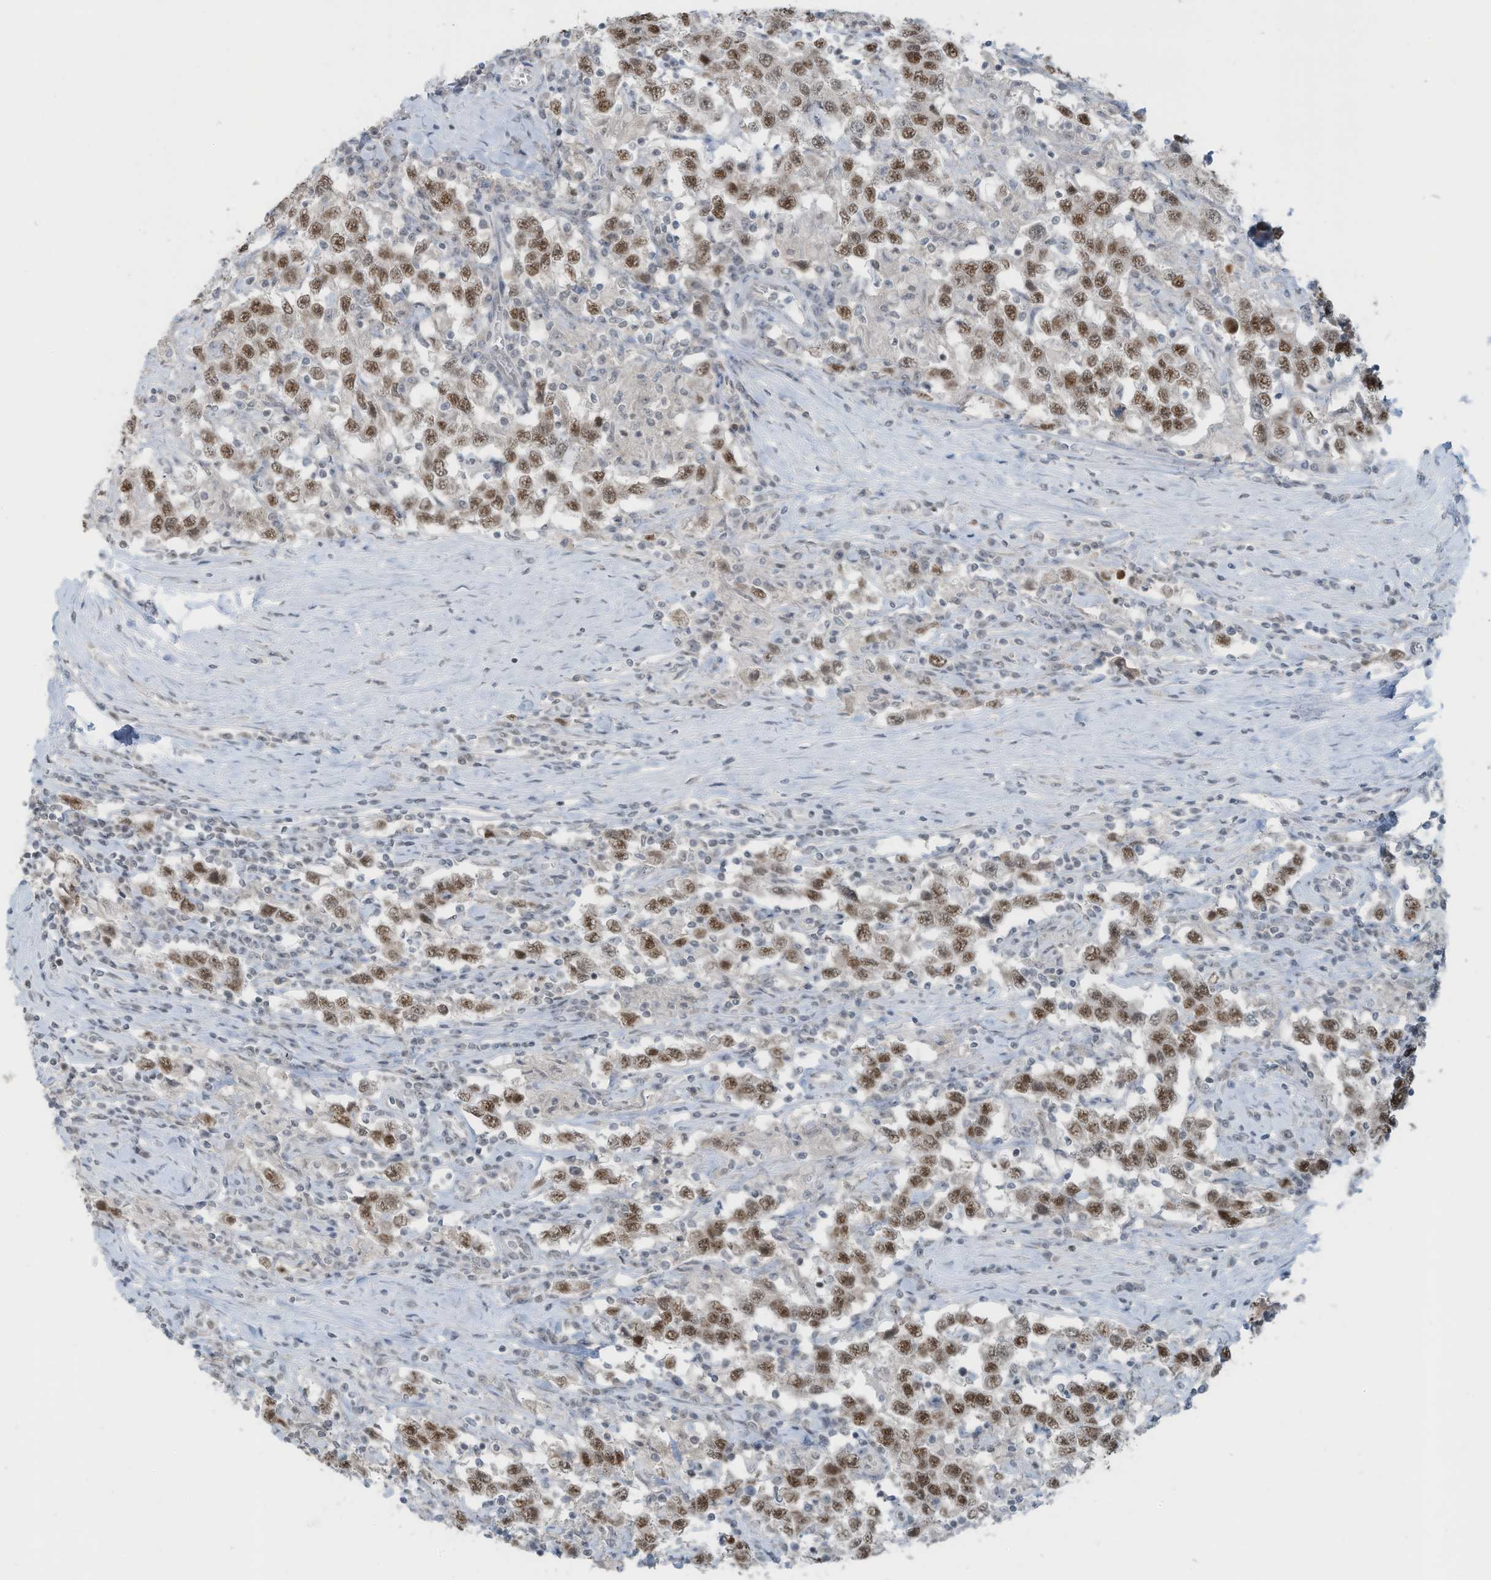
{"staining": {"intensity": "moderate", "quantity": ">75%", "location": "nuclear"}, "tissue": "testis cancer", "cell_type": "Tumor cells", "image_type": "cancer", "snomed": [{"axis": "morphology", "description": "Seminoma, NOS"}, {"axis": "topography", "description": "Testis"}], "caption": "Protein expression analysis of human testis cancer reveals moderate nuclear staining in about >75% of tumor cells.", "gene": "WRNIP1", "patient": {"sex": "male", "age": 41}}